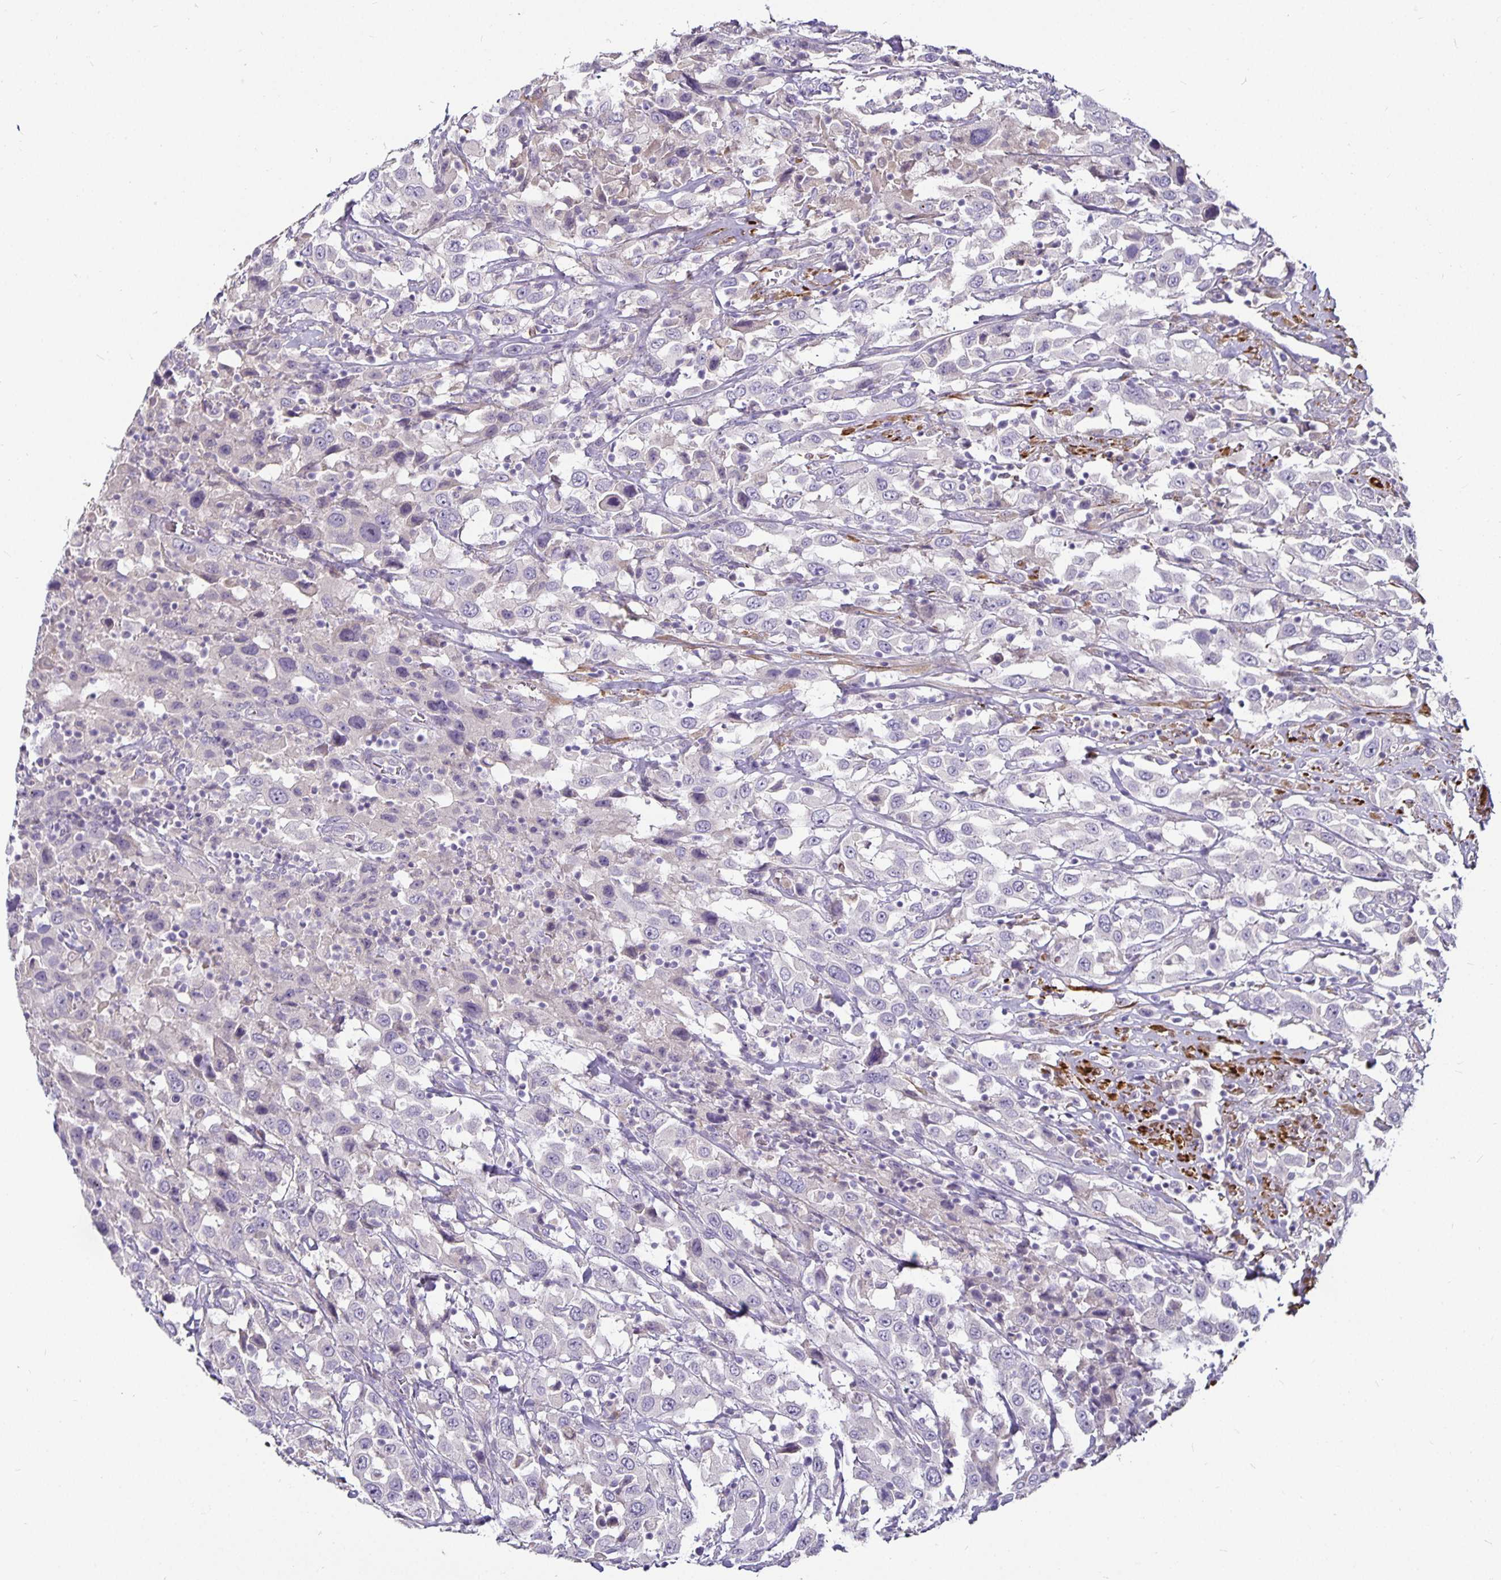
{"staining": {"intensity": "negative", "quantity": "none", "location": "none"}, "tissue": "urothelial cancer", "cell_type": "Tumor cells", "image_type": "cancer", "snomed": [{"axis": "morphology", "description": "Urothelial carcinoma, High grade"}, {"axis": "topography", "description": "Urinary bladder"}], "caption": "This histopathology image is of urothelial carcinoma (high-grade) stained with immunohistochemistry to label a protein in brown with the nuclei are counter-stained blue. There is no positivity in tumor cells. (Brightfield microscopy of DAB immunohistochemistry (IHC) at high magnification).", "gene": "CA12", "patient": {"sex": "male", "age": 61}}